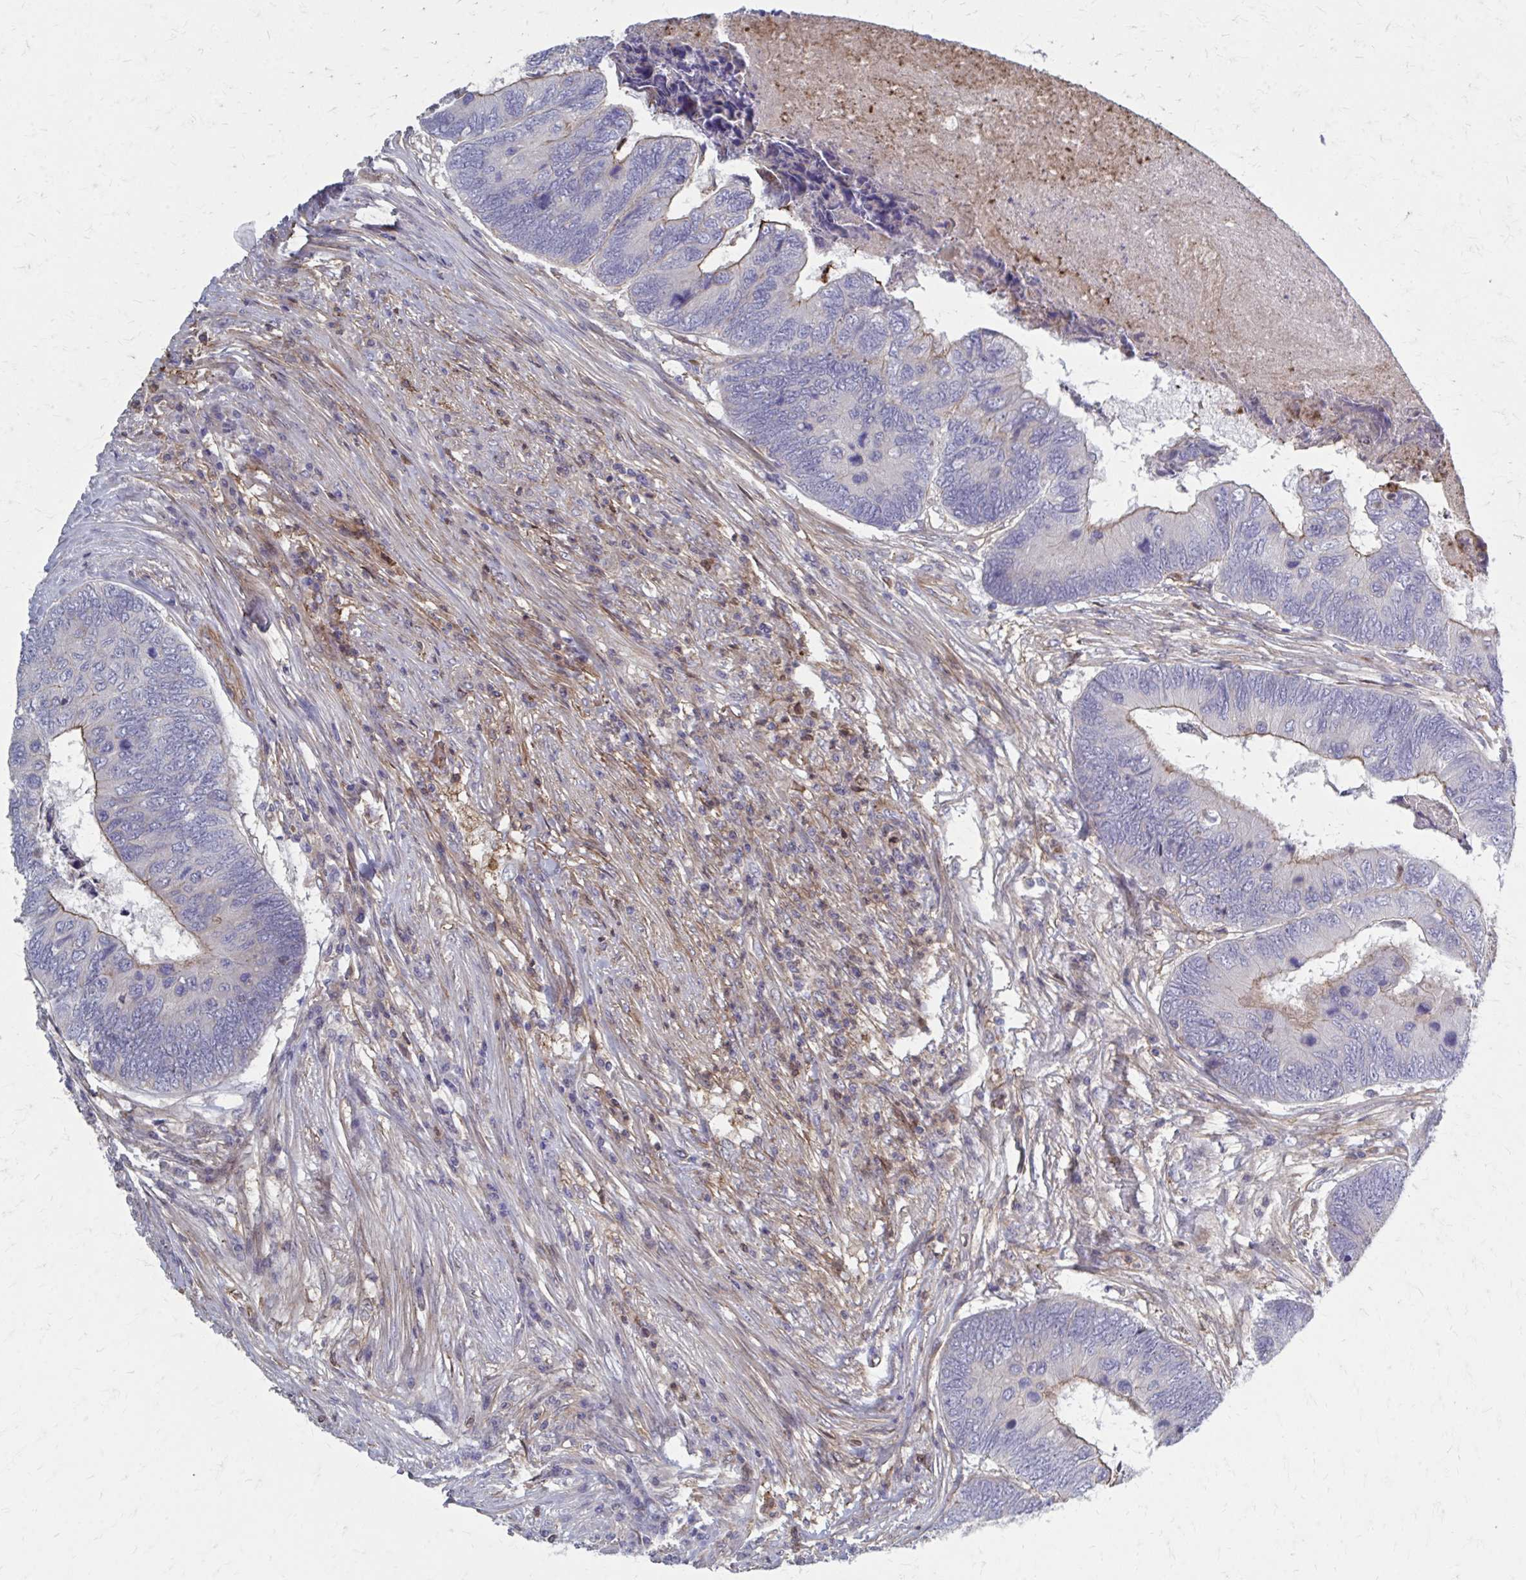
{"staining": {"intensity": "moderate", "quantity": "<25%", "location": "cytoplasmic/membranous"}, "tissue": "colorectal cancer", "cell_type": "Tumor cells", "image_type": "cancer", "snomed": [{"axis": "morphology", "description": "Adenocarcinoma, NOS"}, {"axis": "topography", "description": "Colon"}], "caption": "Immunohistochemical staining of human adenocarcinoma (colorectal) exhibits low levels of moderate cytoplasmic/membranous expression in approximately <25% of tumor cells.", "gene": "MMP14", "patient": {"sex": "female", "age": 67}}